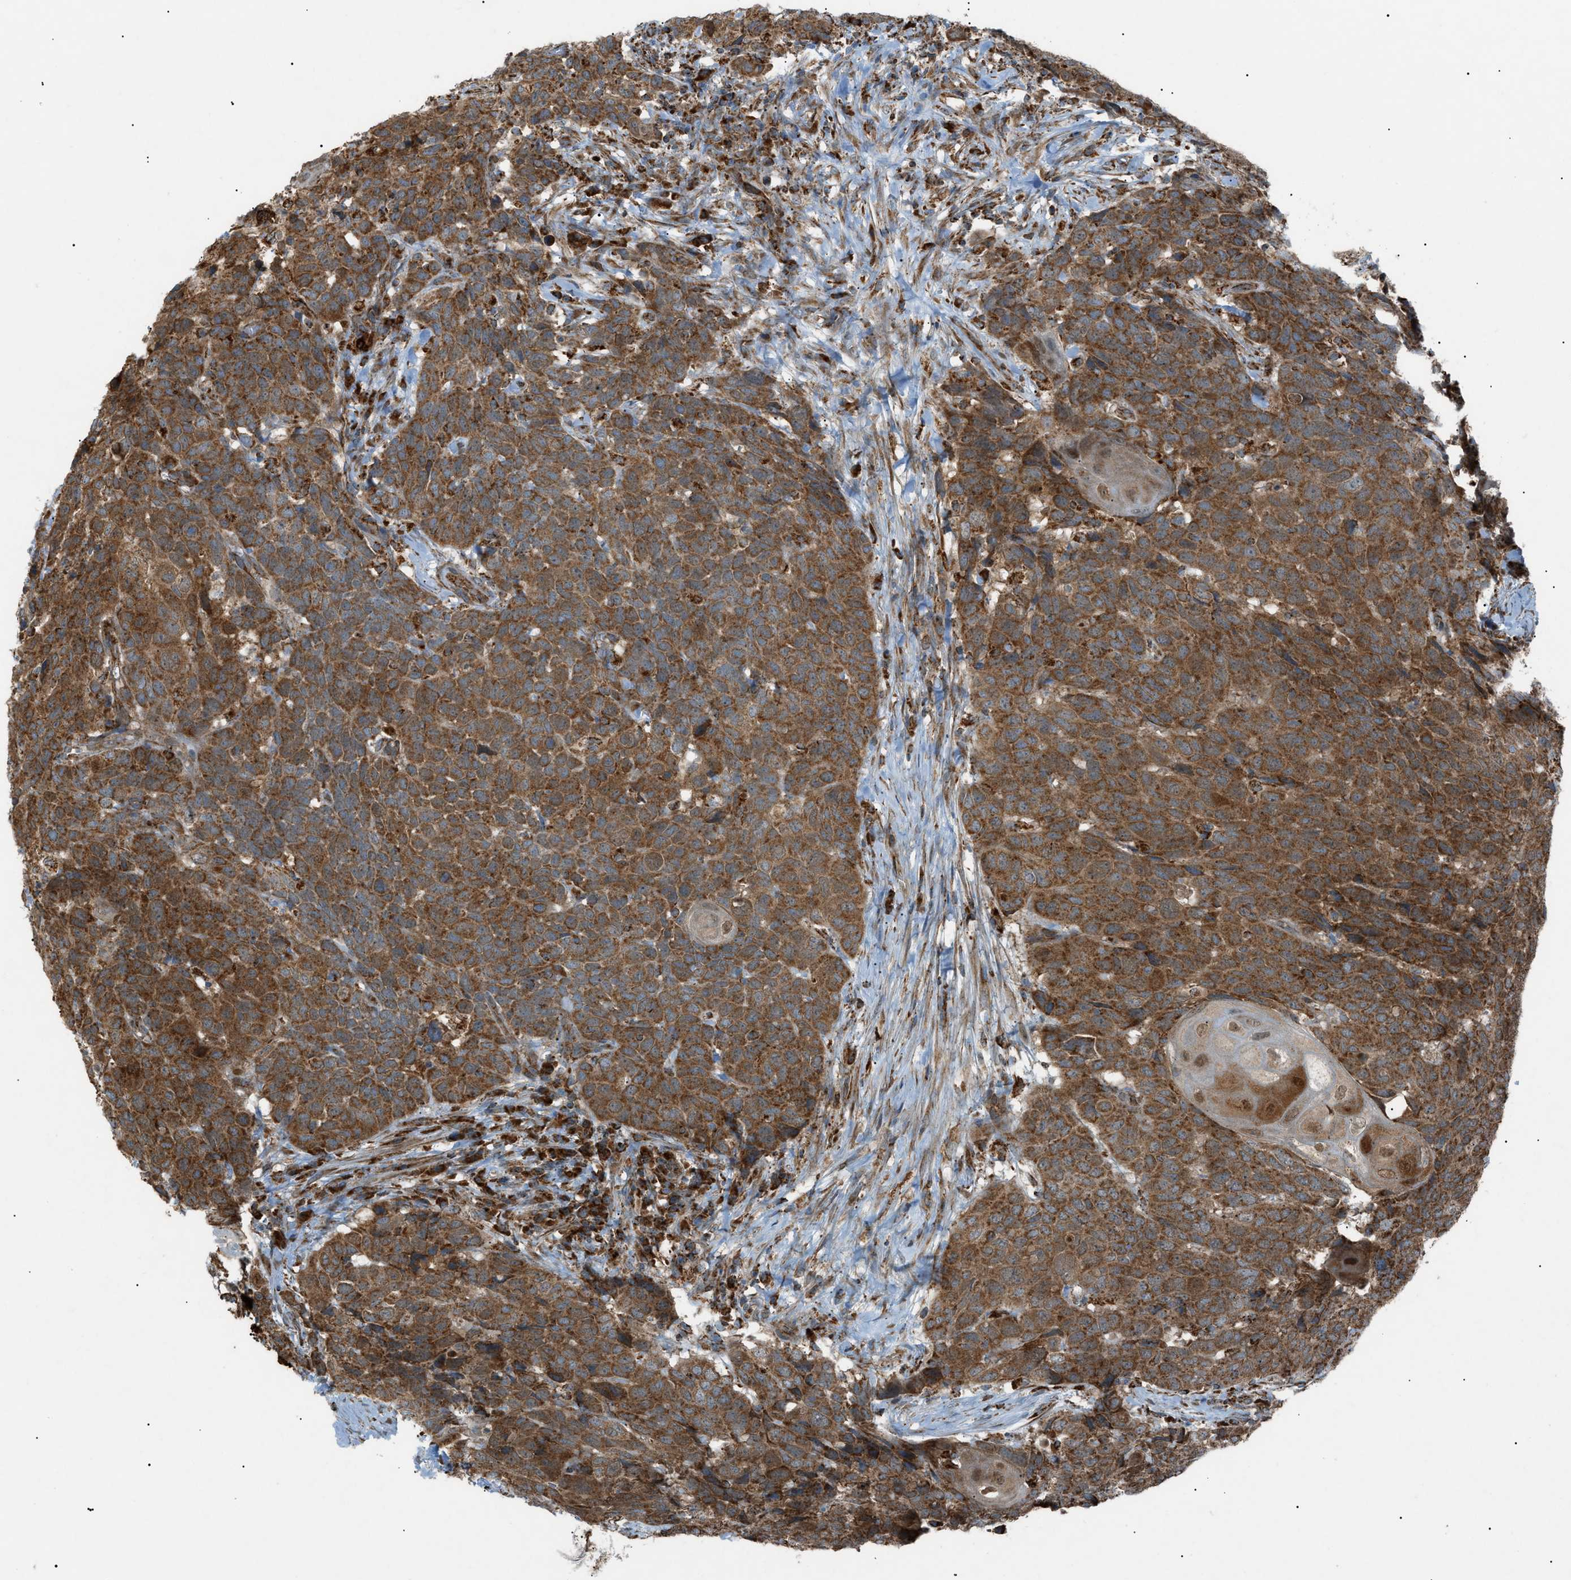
{"staining": {"intensity": "strong", "quantity": ">75%", "location": "cytoplasmic/membranous"}, "tissue": "head and neck cancer", "cell_type": "Tumor cells", "image_type": "cancer", "snomed": [{"axis": "morphology", "description": "Squamous cell carcinoma, NOS"}, {"axis": "topography", "description": "Head-Neck"}], "caption": "Tumor cells demonstrate high levels of strong cytoplasmic/membranous staining in approximately >75% of cells in head and neck cancer.", "gene": "C1GALT1C1", "patient": {"sex": "male", "age": 66}}